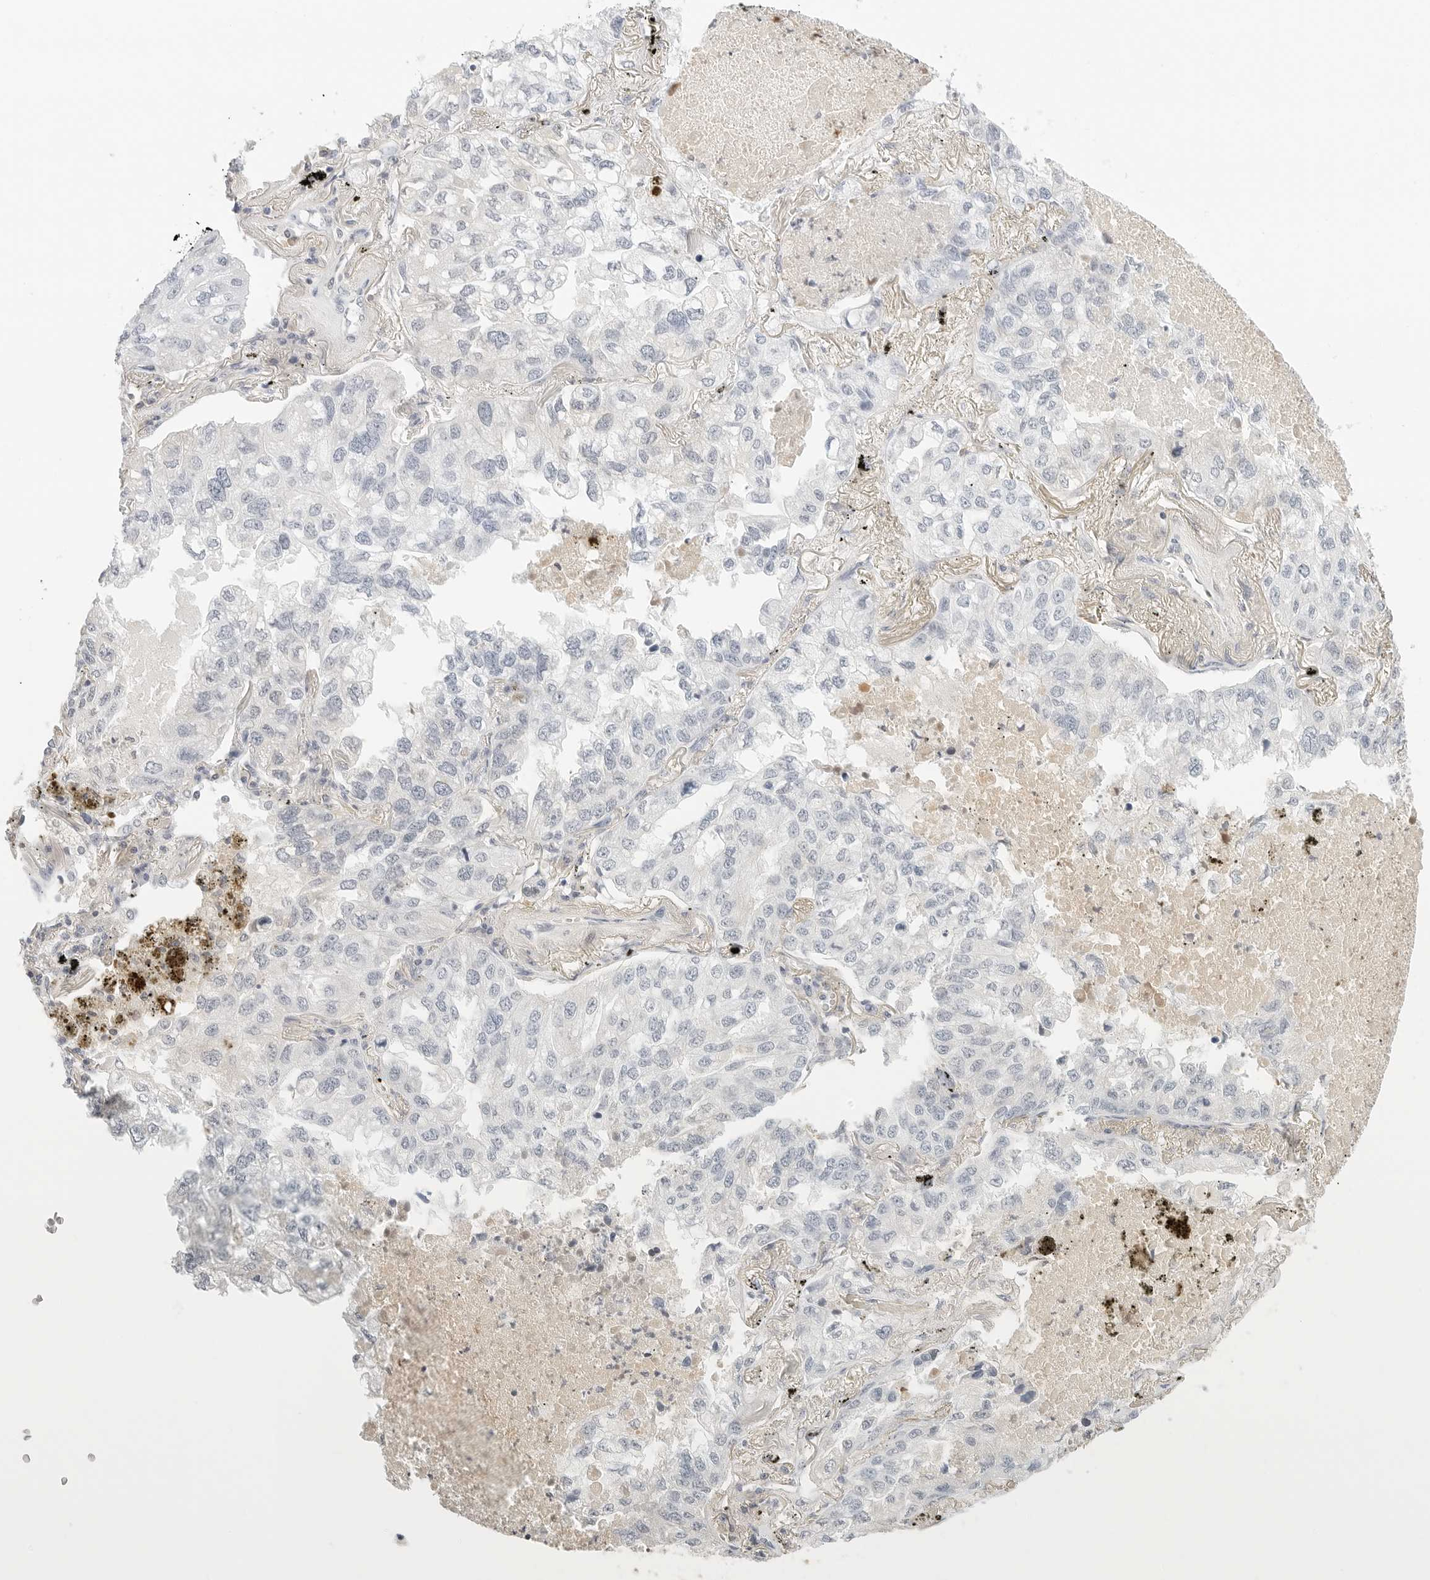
{"staining": {"intensity": "negative", "quantity": "none", "location": "none"}, "tissue": "lung cancer", "cell_type": "Tumor cells", "image_type": "cancer", "snomed": [{"axis": "morphology", "description": "Adenocarcinoma, NOS"}, {"axis": "topography", "description": "Lung"}], "caption": "This is an immunohistochemistry histopathology image of adenocarcinoma (lung). There is no positivity in tumor cells.", "gene": "PKDCC", "patient": {"sex": "male", "age": 65}}